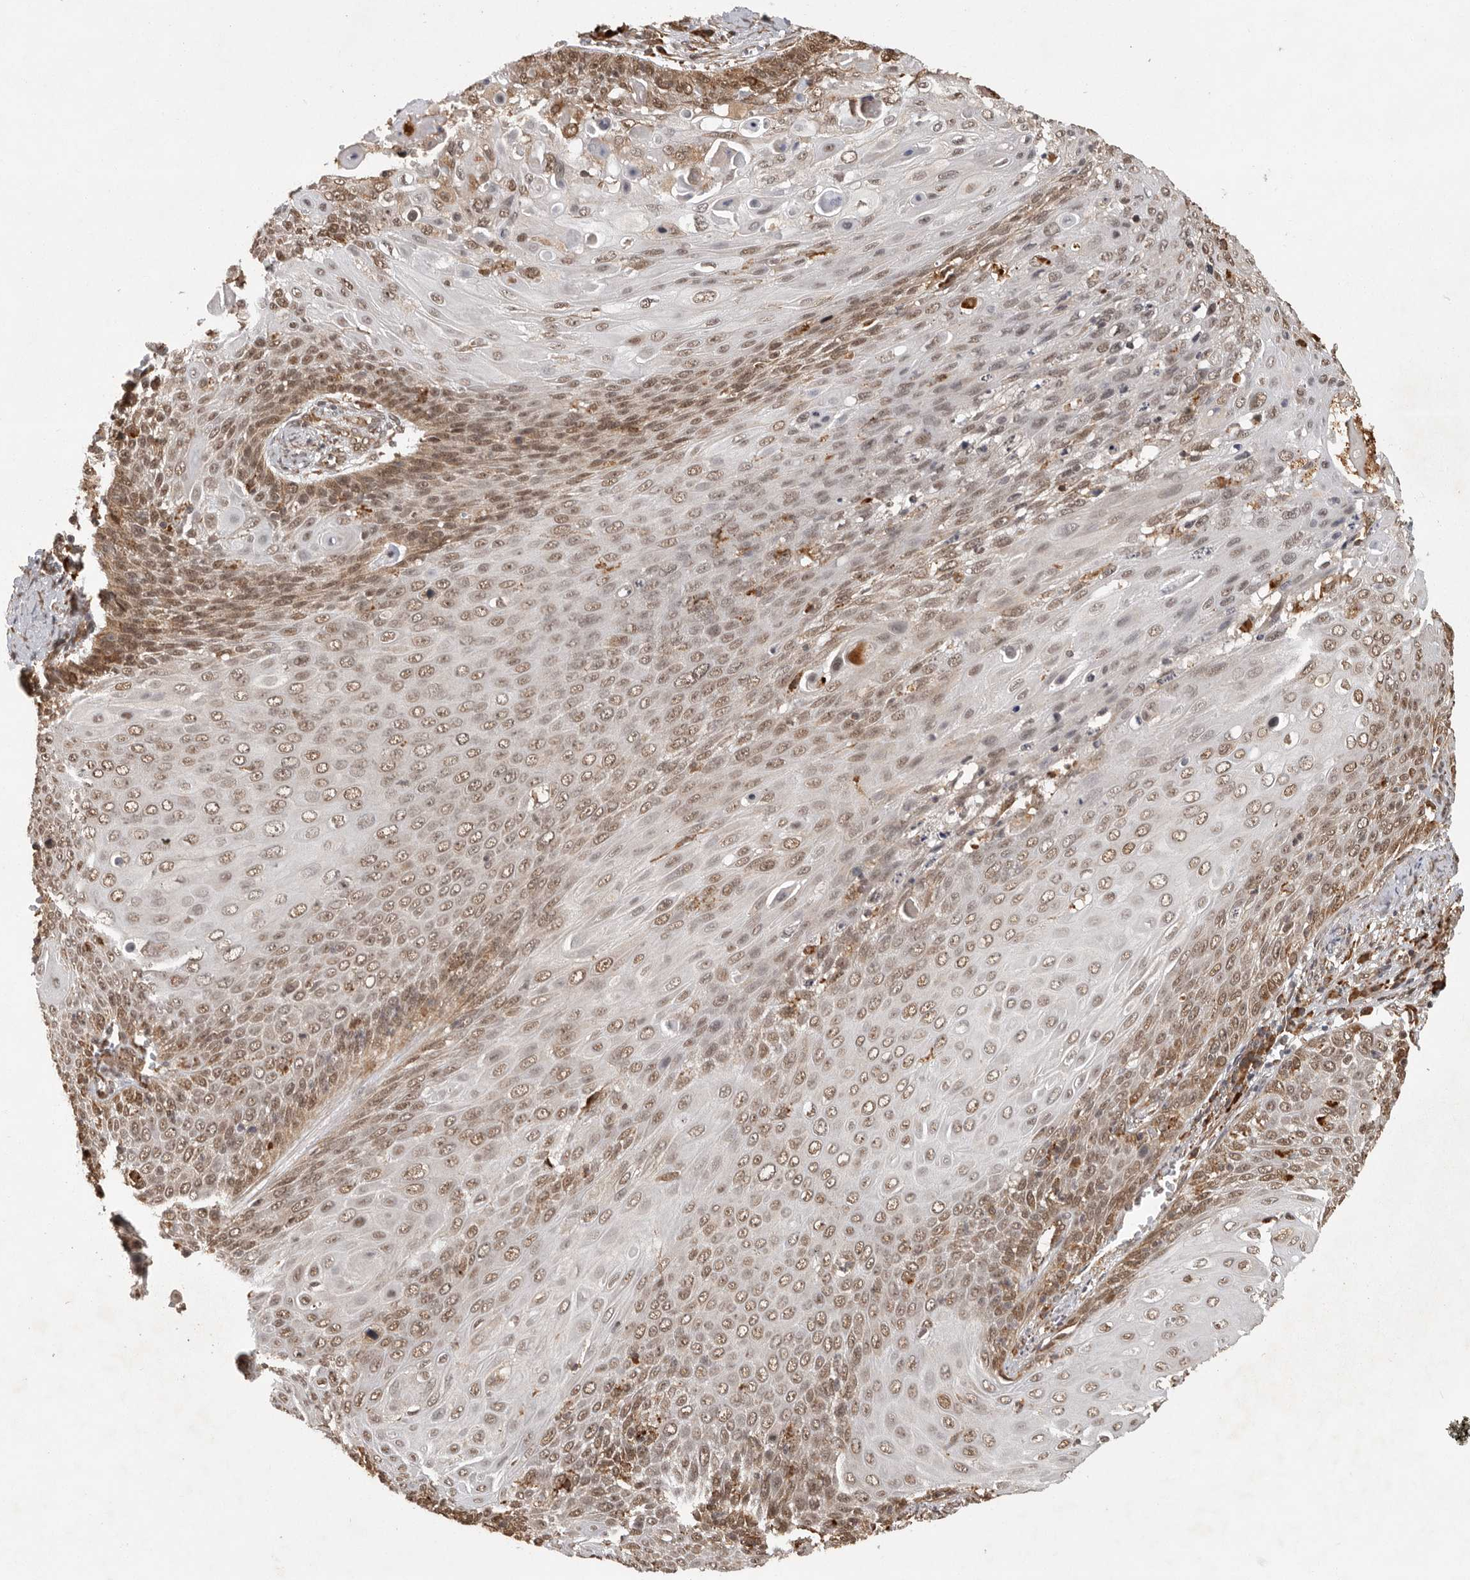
{"staining": {"intensity": "moderate", "quantity": ">75%", "location": "cytoplasmic/membranous,nuclear"}, "tissue": "cervical cancer", "cell_type": "Tumor cells", "image_type": "cancer", "snomed": [{"axis": "morphology", "description": "Squamous cell carcinoma, NOS"}, {"axis": "topography", "description": "Cervix"}], "caption": "Immunohistochemical staining of cervical squamous cell carcinoma reveals moderate cytoplasmic/membranous and nuclear protein expression in approximately >75% of tumor cells.", "gene": "ZNF83", "patient": {"sex": "female", "age": 39}}